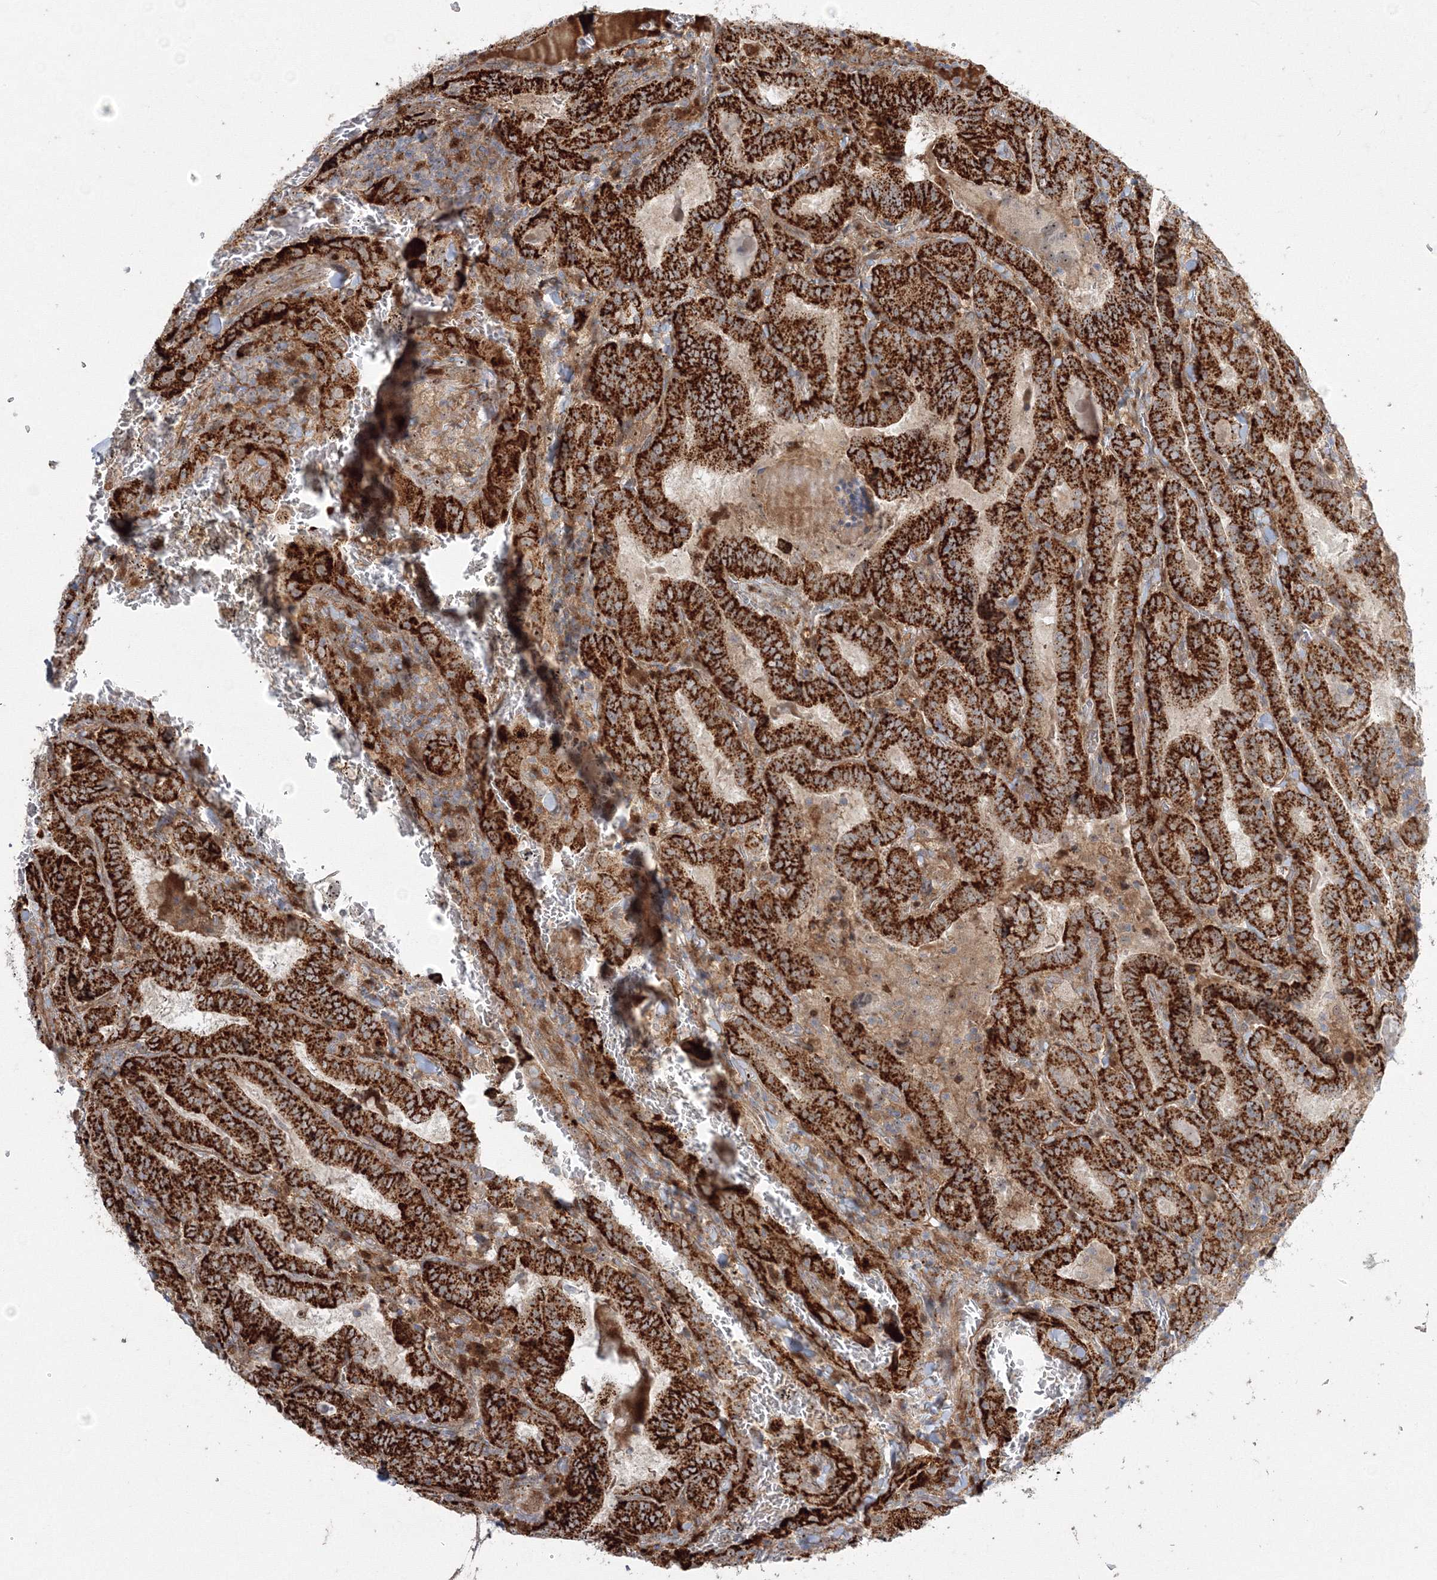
{"staining": {"intensity": "strong", "quantity": ">75%", "location": "cytoplasmic/membranous,nuclear"}, "tissue": "thyroid cancer", "cell_type": "Tumor cells", "image_type": "cancer", "snomed": [{"axis": "morphology", "description": "Papillary adenocarcinoma, NOS"}, {"axis": "topography", "description": "Thyroid gland"}], "caption": "This is an image of immunohistochemistry (IHC) staining of thyroid cancer, which shows strong staining in the cytoplasmic/membranous and nuclear of tumor cells.", "gene": "NPM3", "patient": {"sex": "female", "age": 72}}